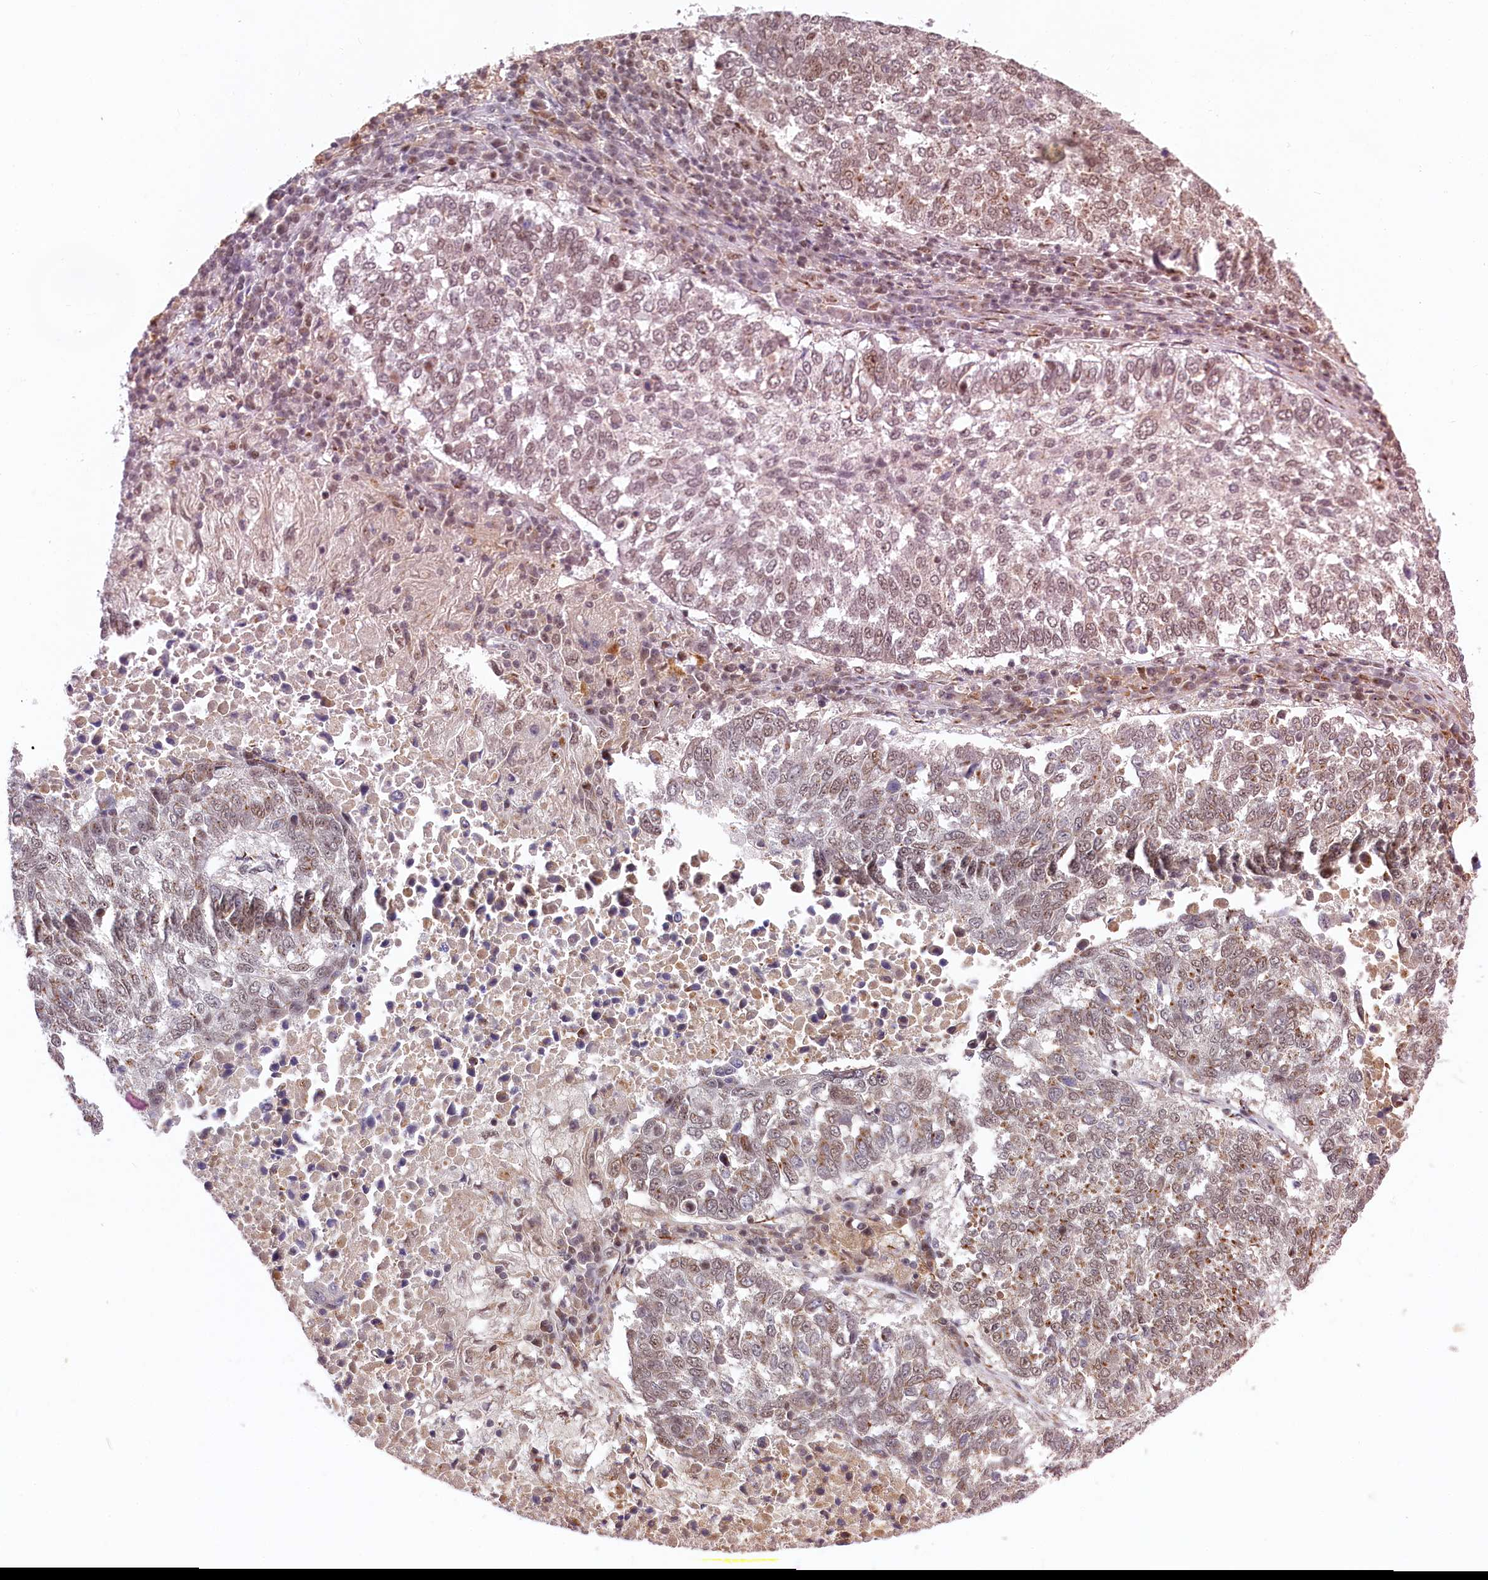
{"staining": {"intensity": "weak", "quantity": "25%-75%", "location": "cytoplasmic/membranous,nuclear"}, "tissue": "lung cancer", "cell_type": "Tumor cells", "image_type": "cancer", "snomed": [{"axis": "morphology", "description": "Squamous cell carcinoma, NOS"}, {"axis": "topography", "description": "Lung"}], "caption": "There is low levels of weak cytoplasmic/membranous and nuclear positivity in tumor cells of lung cancer (squamous cell carcinoma), as demonstrated by immunohistochemical staining (brown color).", "gene": "PPHLN1", "patient": {"sex": "male", "age": 73}}